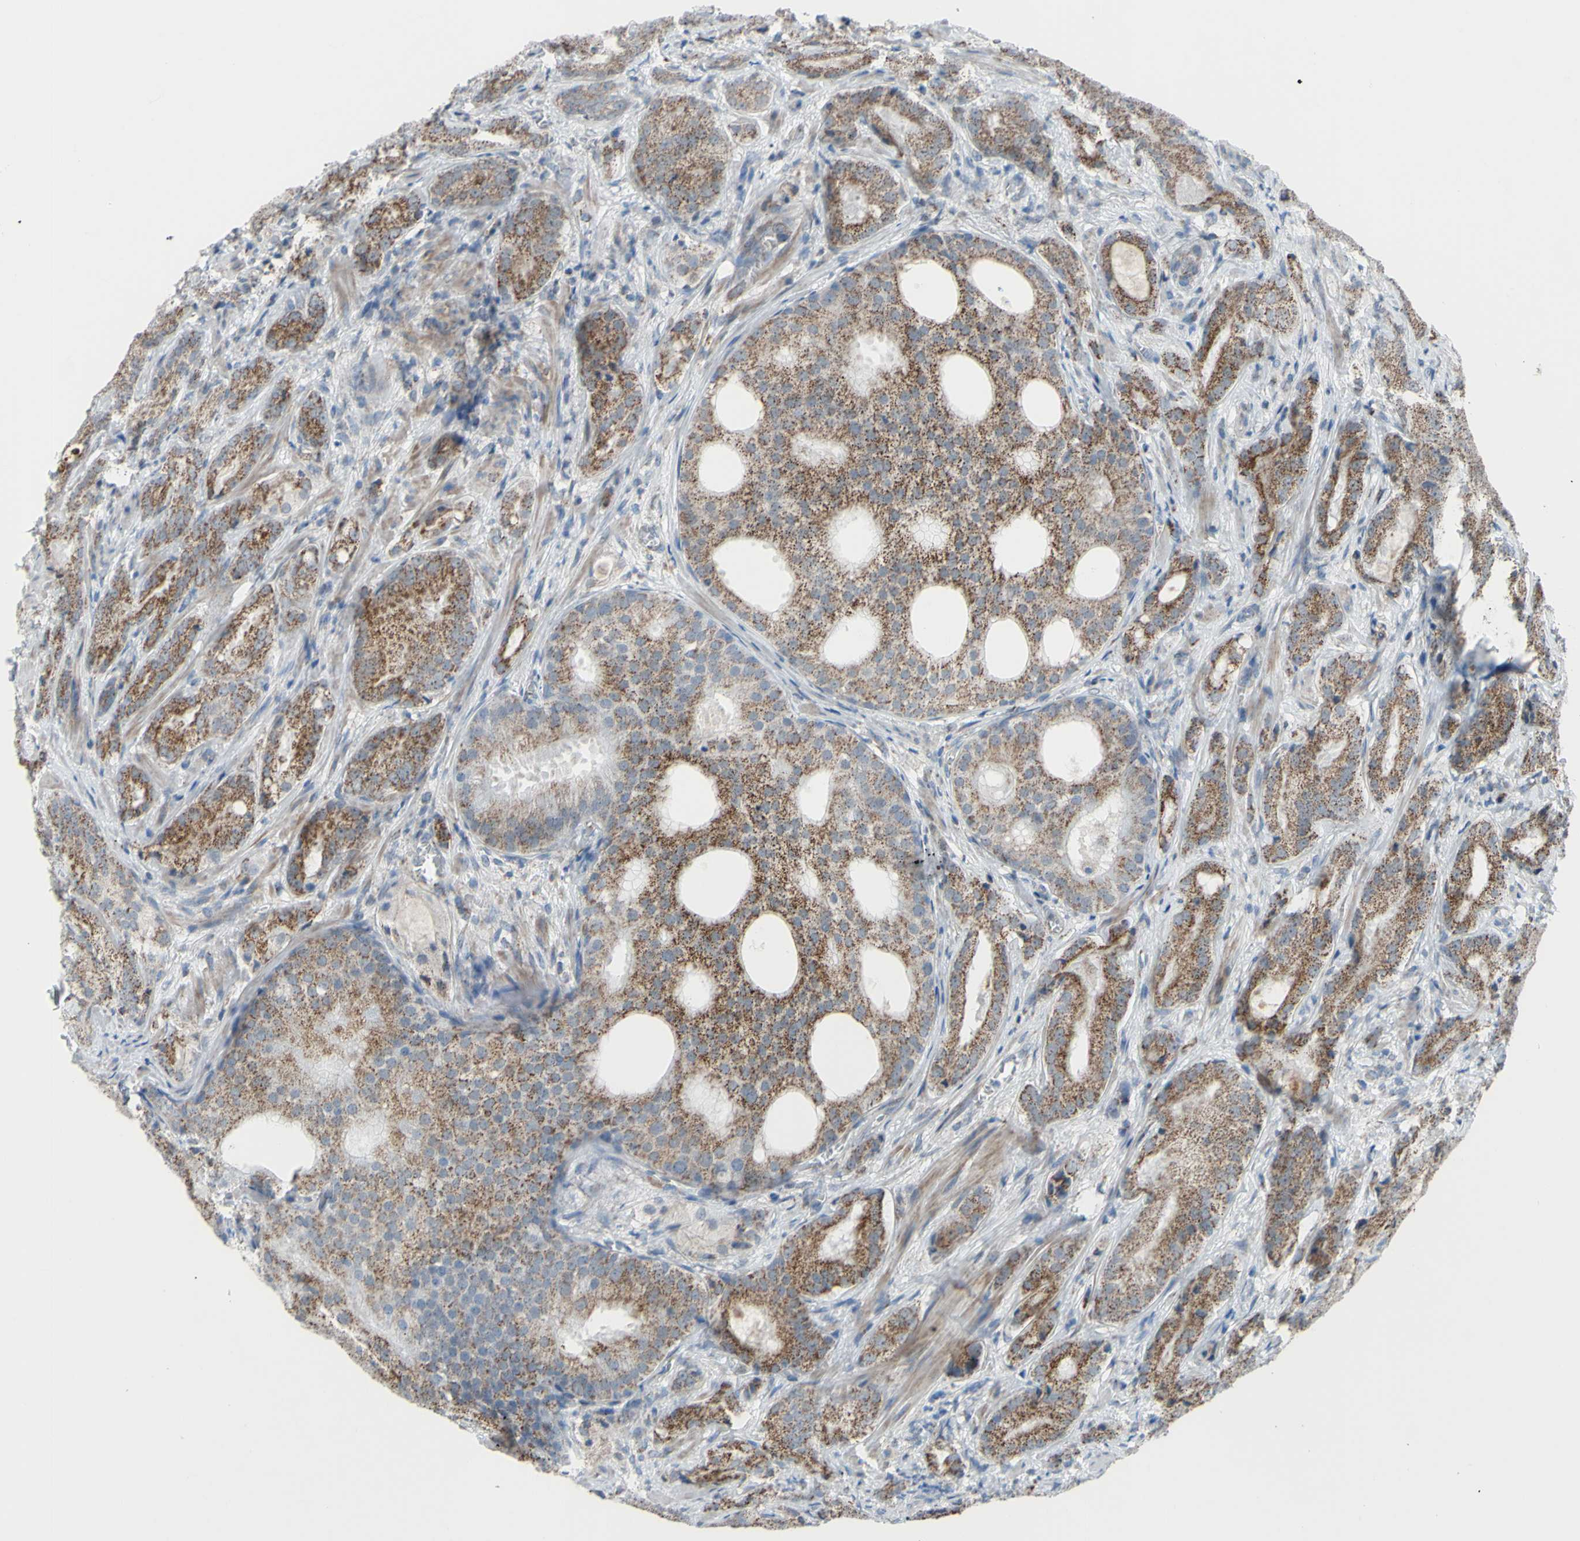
{"staining": {"intensity": "moderate", "quantity": ">75%", "location": "cytoplasmic/membranous"}, "tissue": "prostate cancer", "cell_type": "Tumor cells", "image_type": "cancer", "snomed": [{"axis": "morphology", "description": "Adenocarcinoma, High grade"}, {"axis": "topography", "description": "Prostate"}], "caption": "DAB immunohistochemical staining of adenocarcinoma (high-grade) (prostate) demonstrates moderate cytoplasmic/membranous protein expression in about >75% of tumor cells.", "gene": "GLT8D1", "patient": {"sex": "male", "age": 64}}